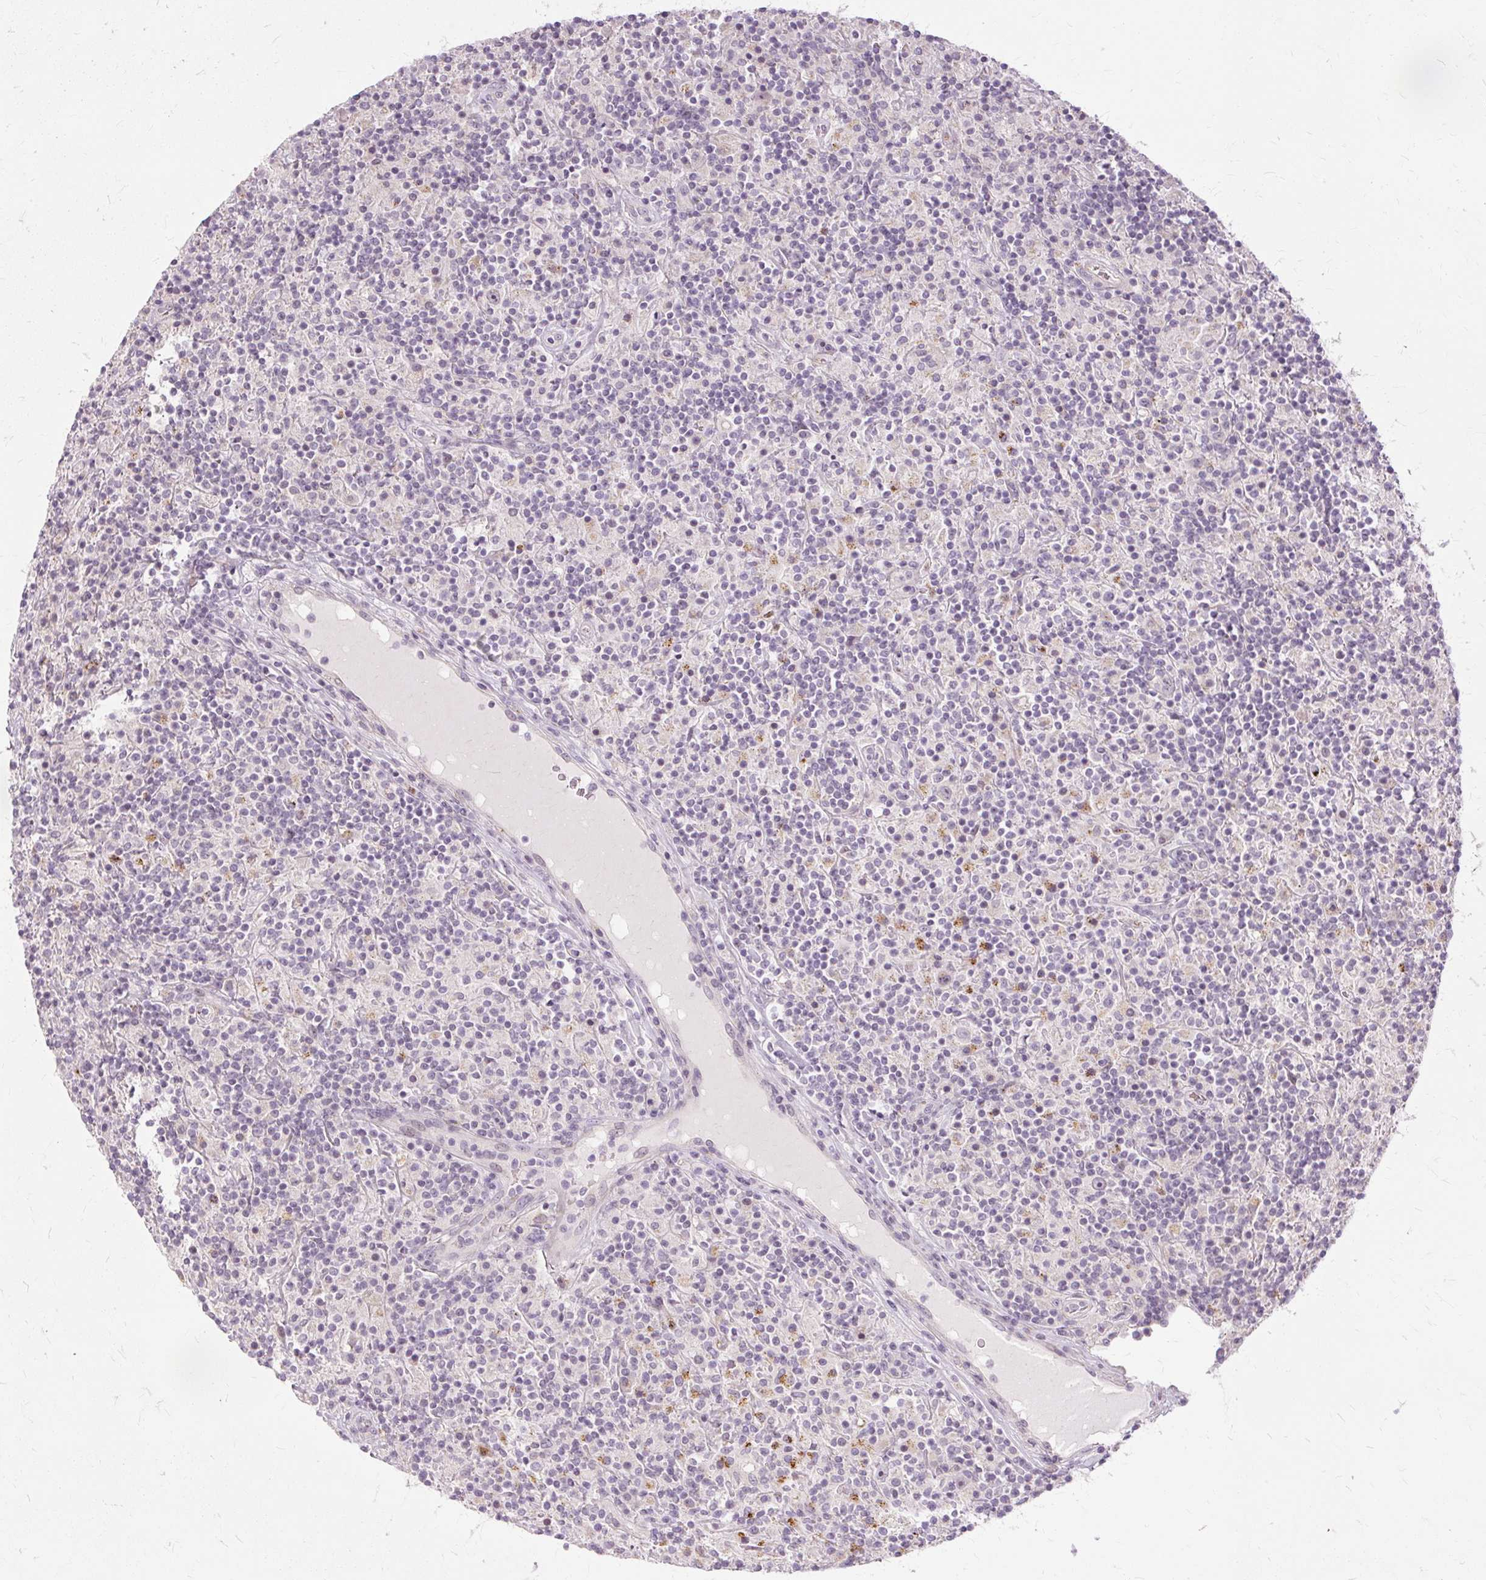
{"staining": {"intensity": "negative", "quantity": "none", "location": "none"}, "tissue": "lymphoma", "cell_type": "Tumor cells", "image_type": "cancer", "snomed": [{"axis": "morphology", "description": "Hodgkin's disease, NOS"}, {"axis": "topography", "description": "Lymph node"}], "caption": "Immunohistochemistry (IHC) histopathology image of neoplastic tissue: Hodgkin's disease stained with DAB displays no significant protein expression in tumor cells.", "gene": "MMACHC", "patient": {"sex": "male", "age": 70}}